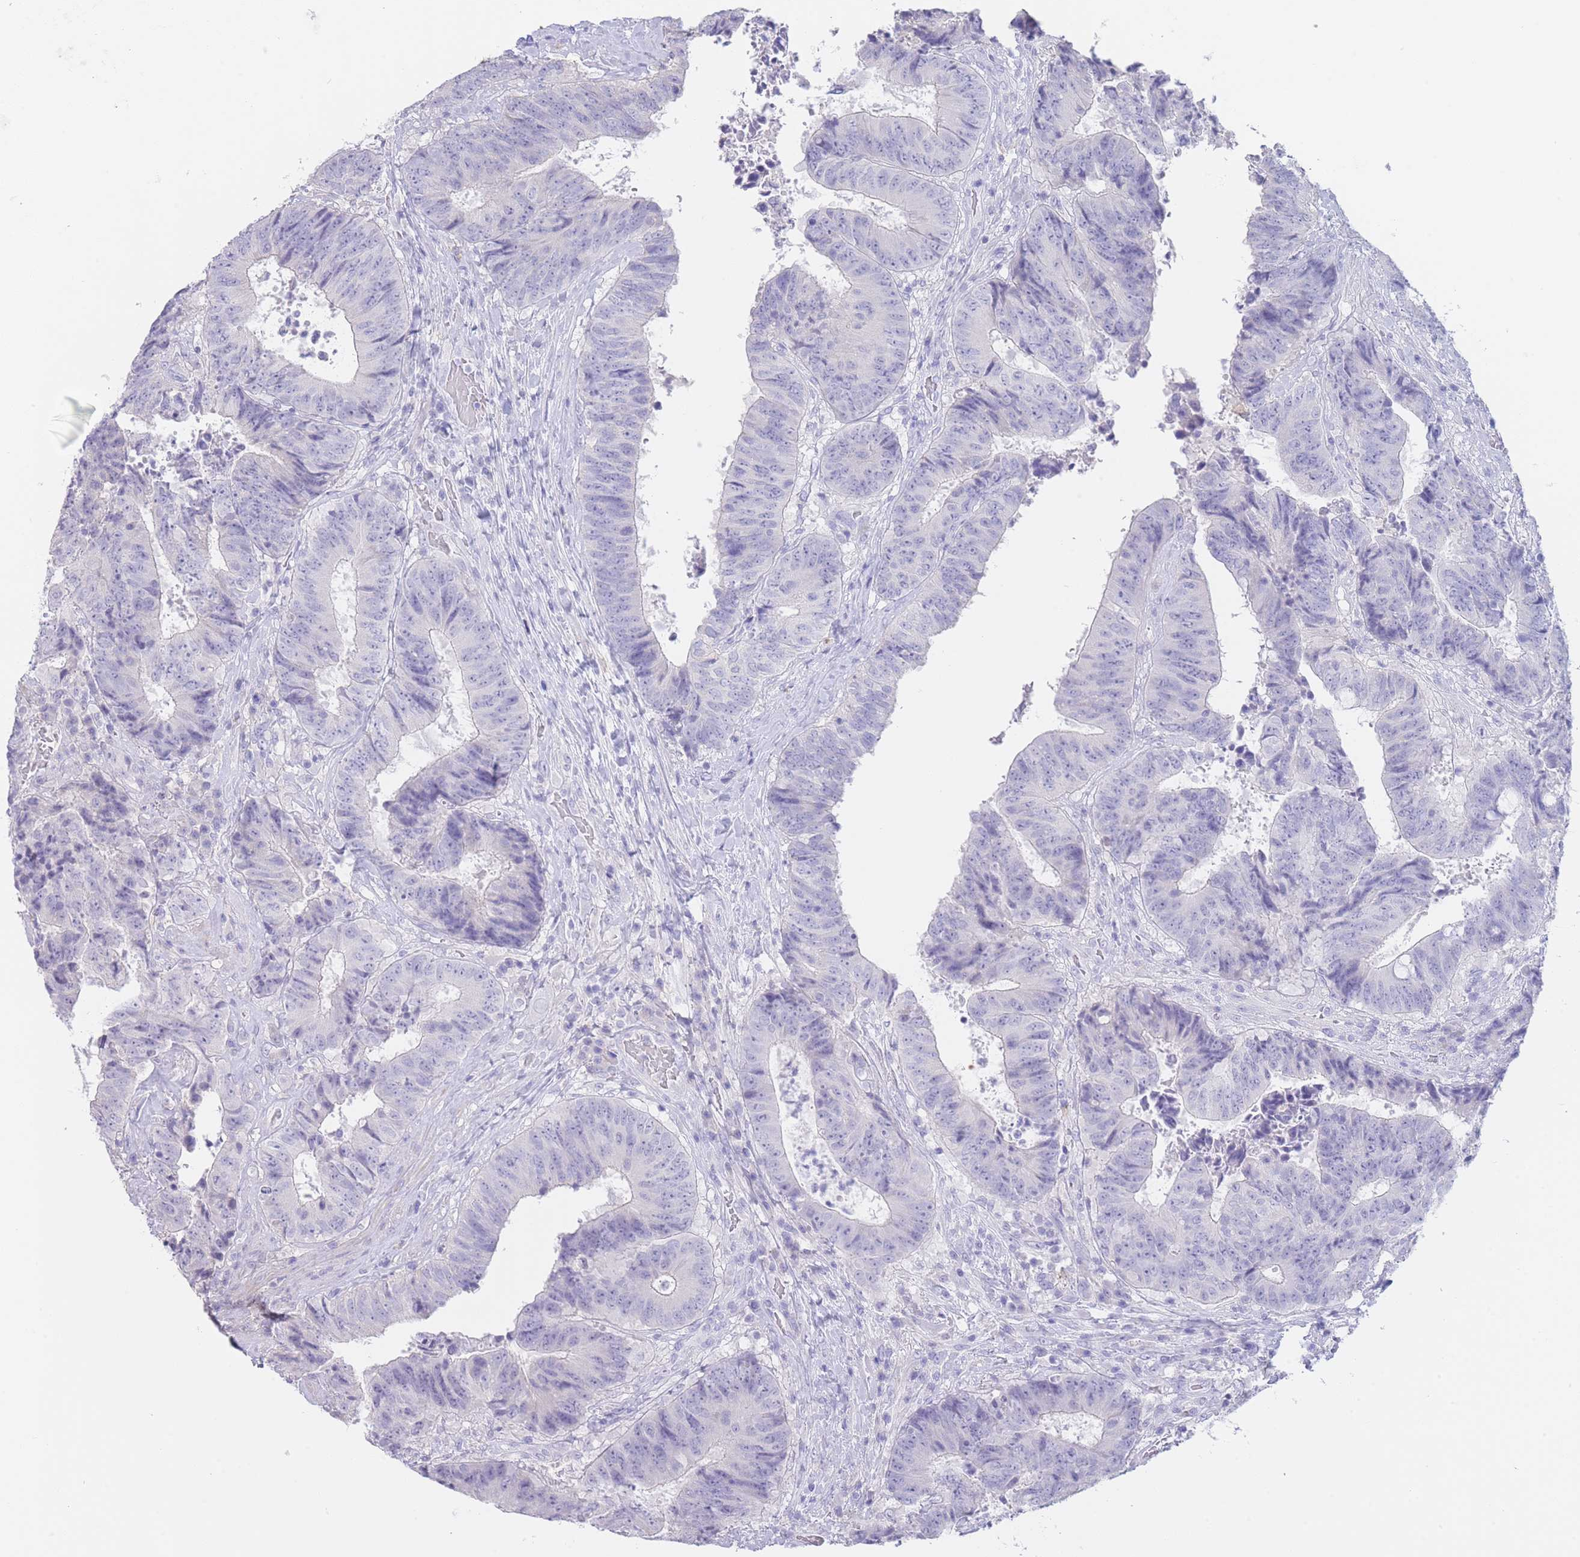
{"staining": {"intensity": "negative", "quantity": "none", "location": "none"}, "tissue": "colorectal cancer", "cell_type": "Tumor cells", "image_type": "cancer", "snomed": [{"axis": "morphology", "description": "Adenocarcinoma, NOS"}, {"axis": "topography", "description": "Rectum"}], "caption": "The micrograph exhibits no significant staining in tumor cells of colorectal adenocarcinoma.", "gene": "CD37", "patient": {"sex": "male", "age": 72}}